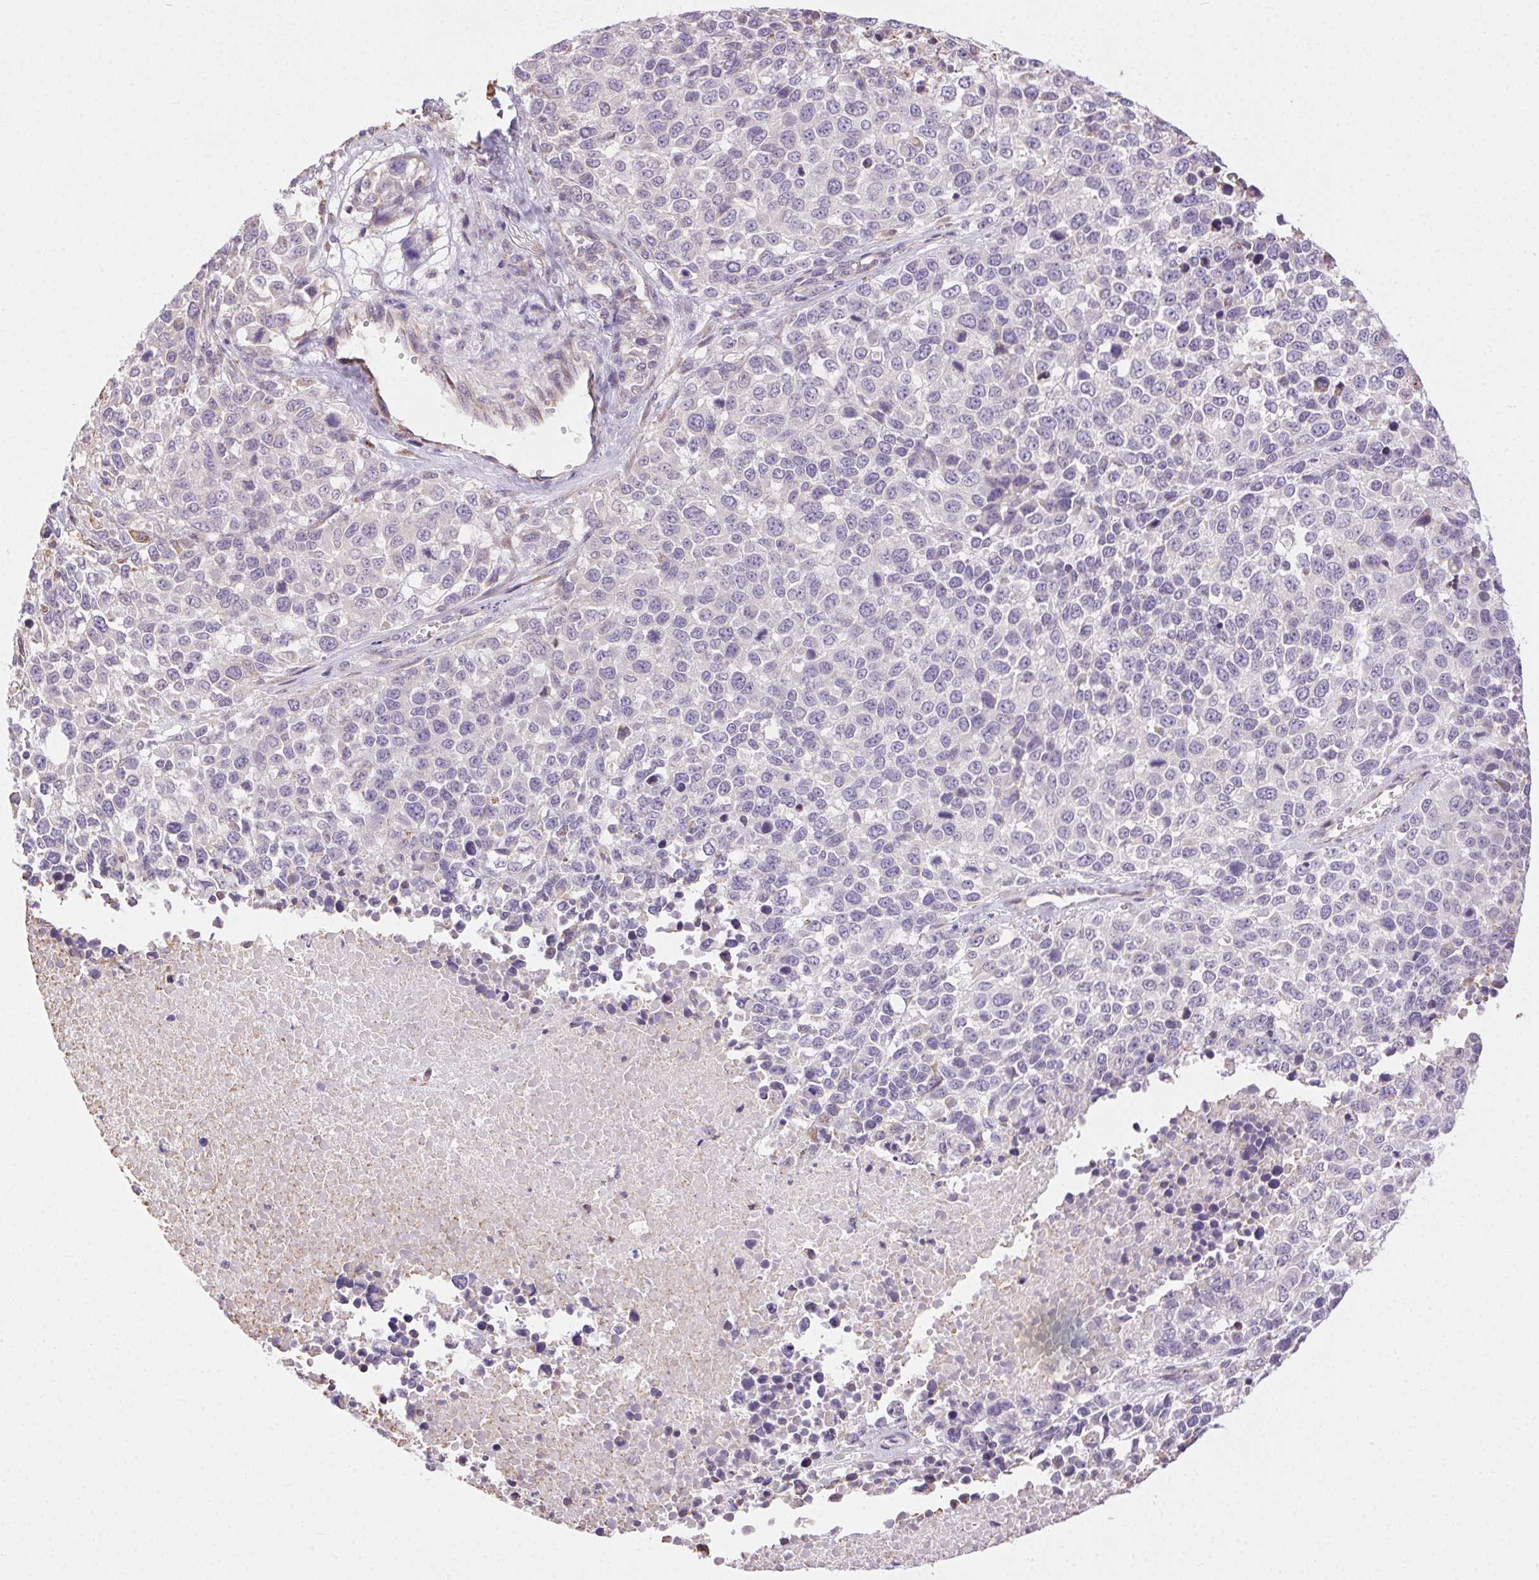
{"staining": {"intensity": "negative", "quantity": "none", "location": "none"}, "tissue": "melanoma", "cell_type": "Tumor cells", "image_type": "cancer", "snomed": [{"axis": "morphology", "description": "Malignant melanoma, Metastatic site"}, {"axis": "topography", "description": "Skin"}], "caption": "An immunohistochemistry micrograph of melanoma is shown. There is no staining in tumor cells of melanoma.", "gene": "SNX31", "patient": {"sex": "male", "age": 84}}